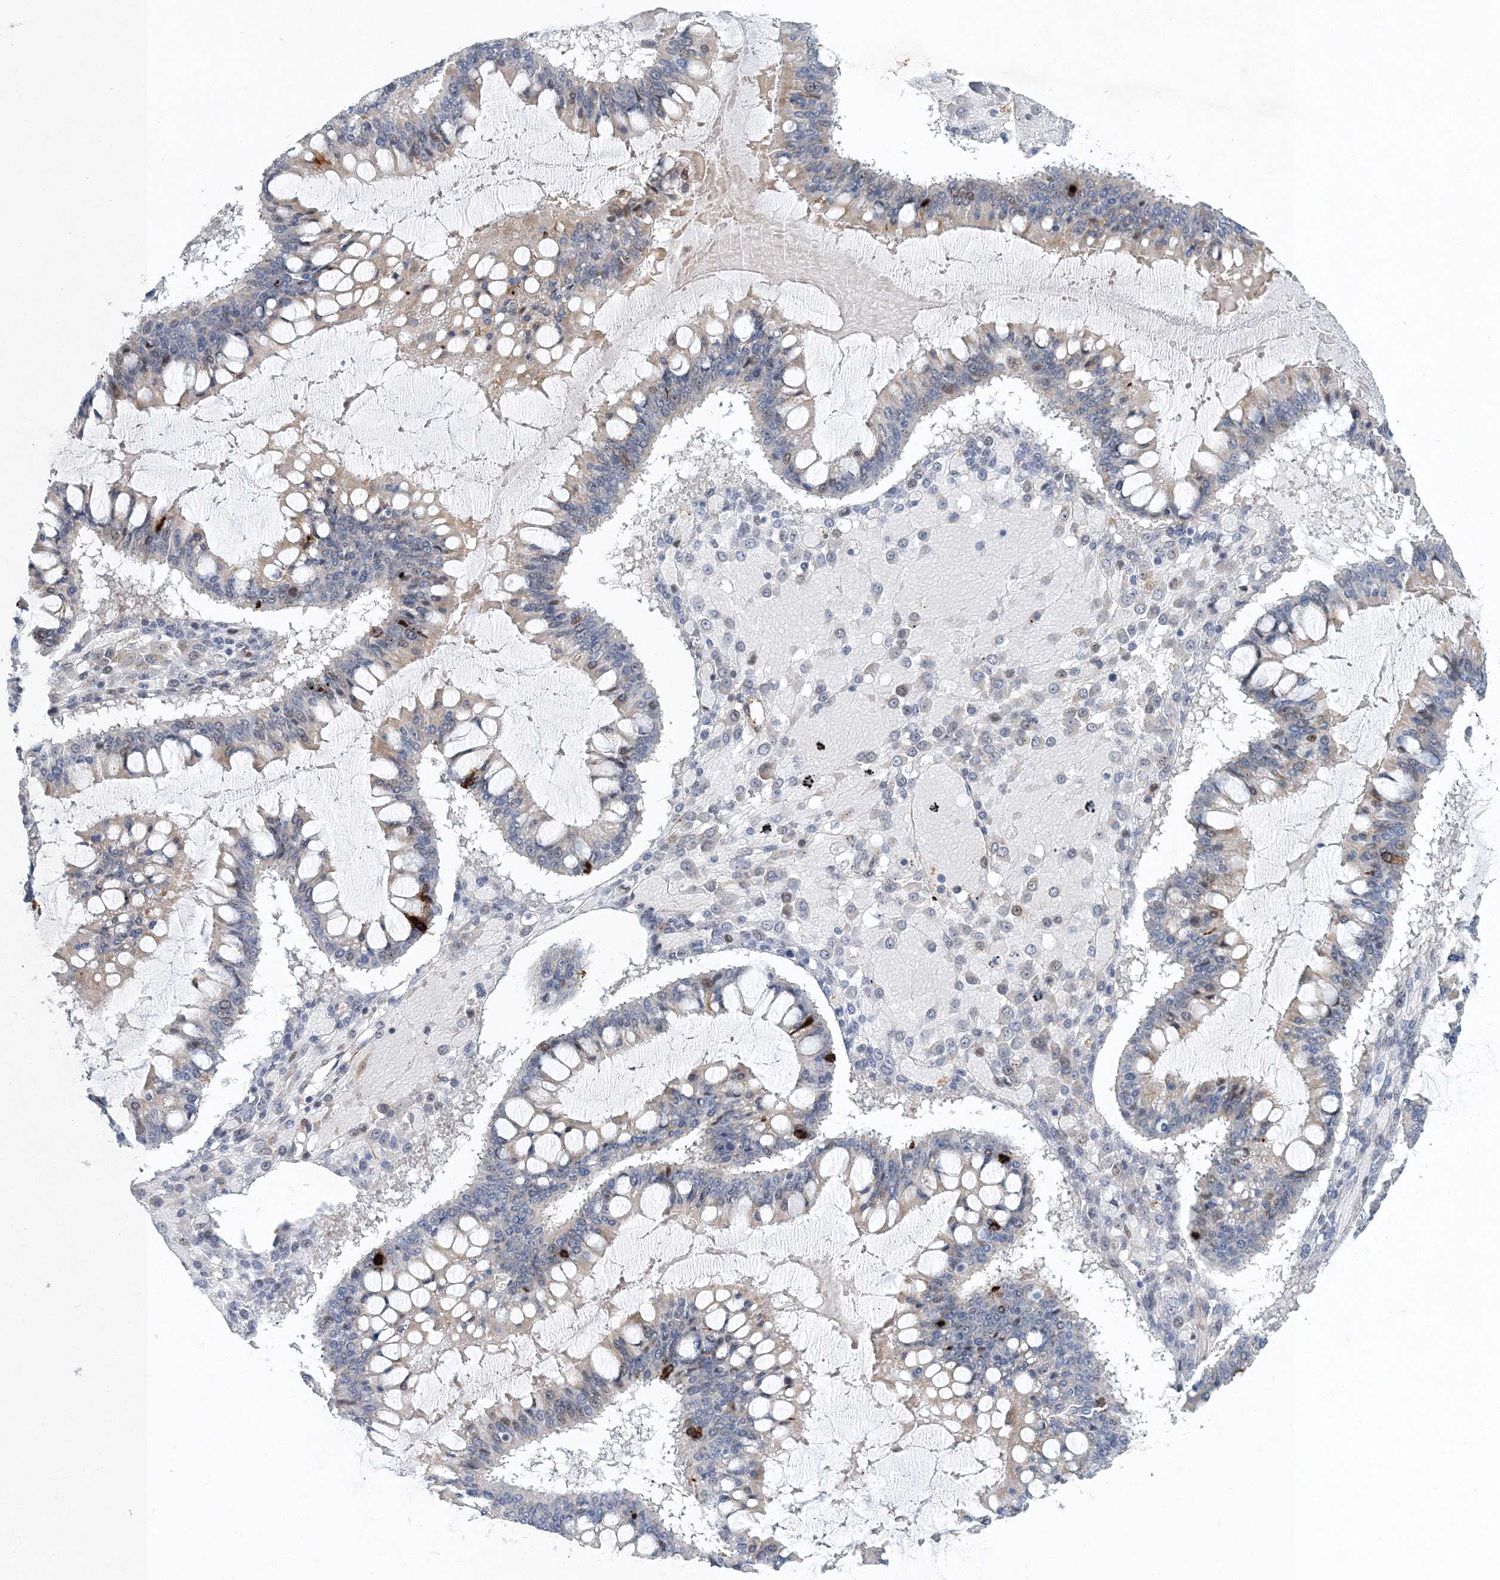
{"staining": {"intensity": "strong", "quantity": "<25%", "location": "cytoplasmic/membranous"}, "tissue": "ovarian cancer", "cell_type": "Tumor cells", "image_type": "cancer", "snomed": [{"axis": "morphology", "description": "Cystadenocarcinoma, mucinous, NOS"}, {"axis": "topography", "description": "Ovary"}], "caption": "Tumor cells display medium levels of strong cytoplasmic/membranous staining in about <25% of cells in human ovarian cancer.", "gene": "UIMC1", "patient": {"sex": "female", "age": 73}}